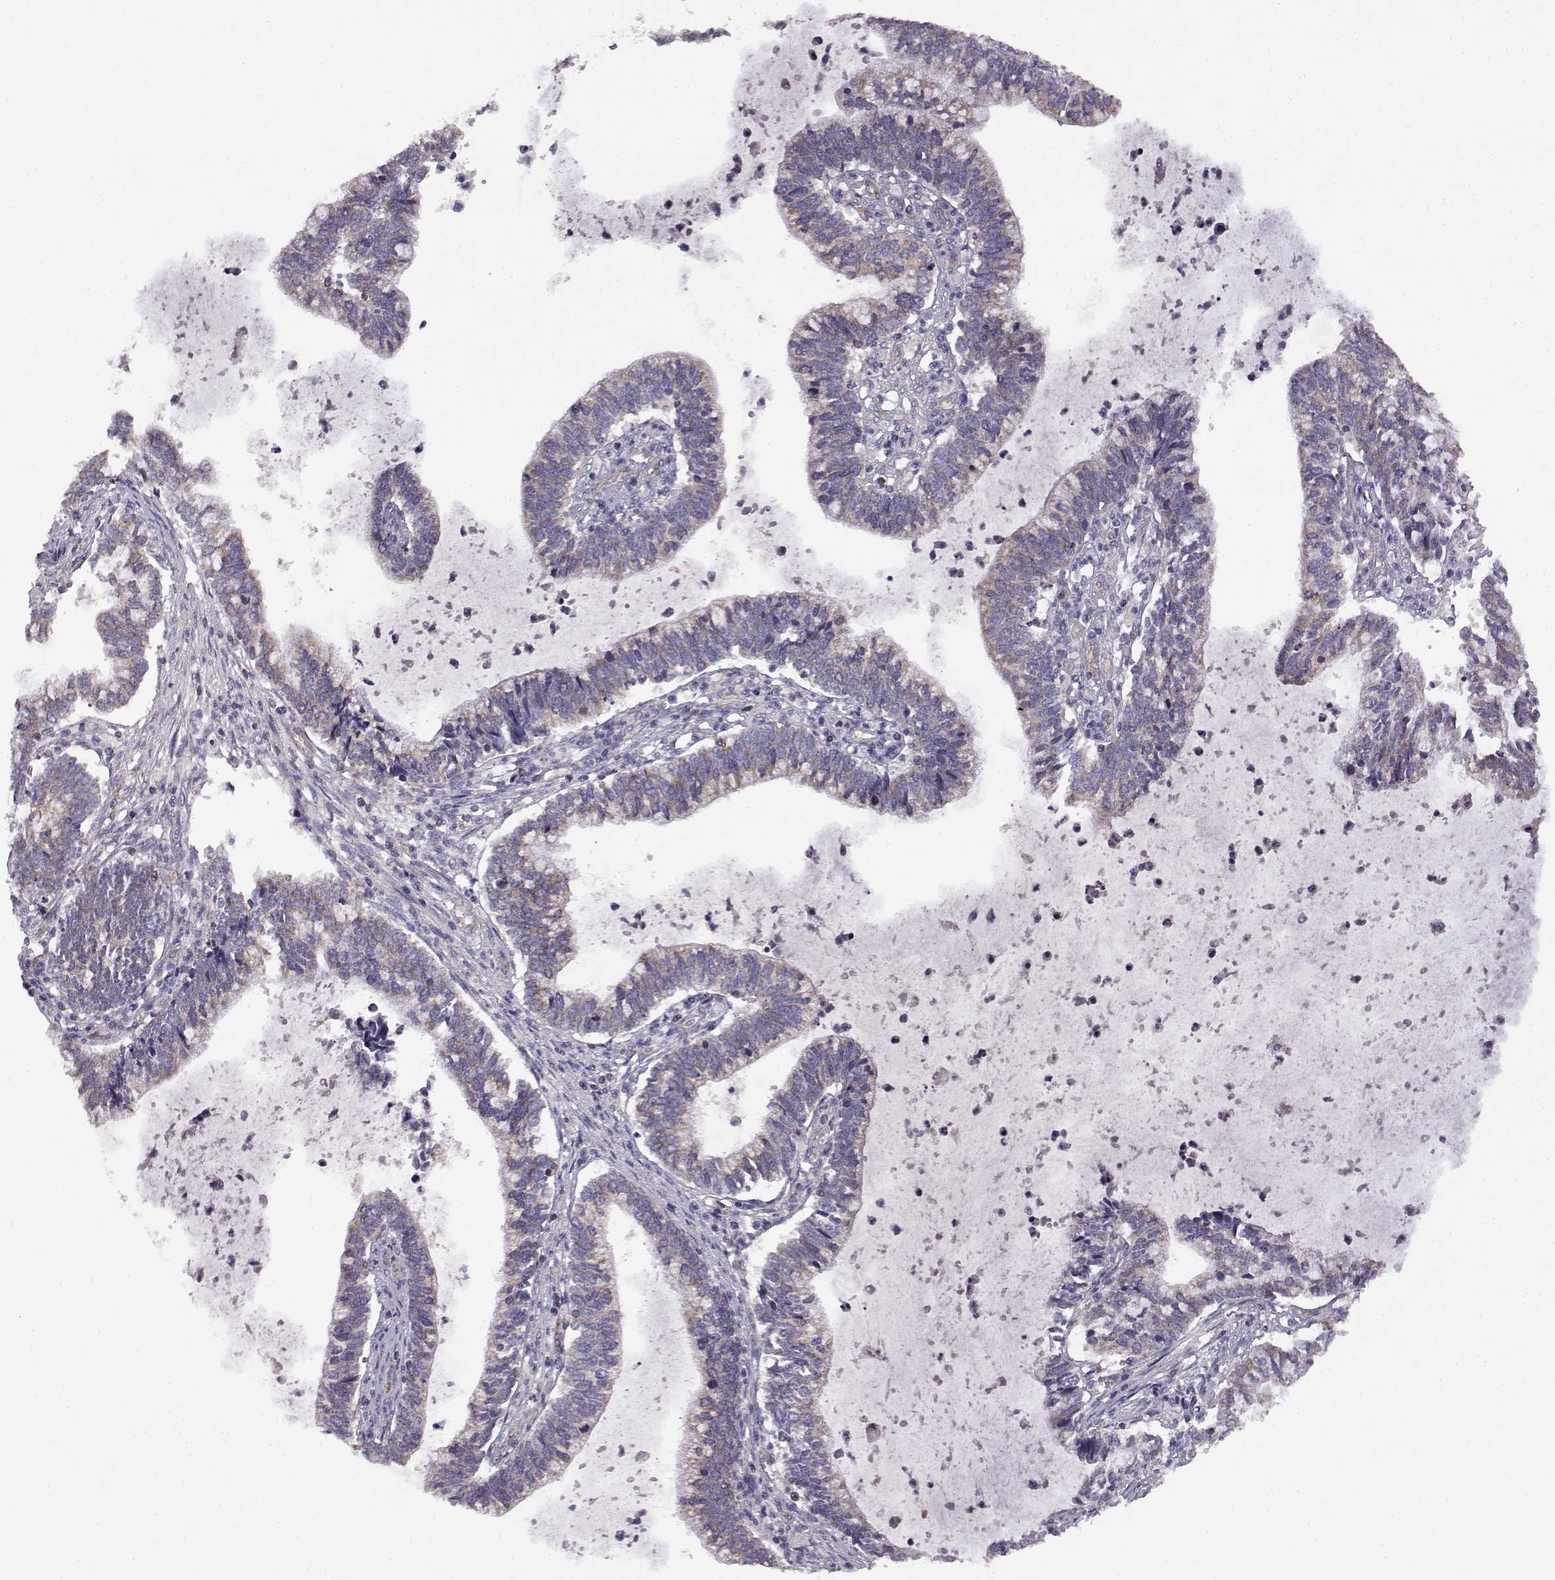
{"staining": {"intensity": "weak", "quantity": "<25%", "location": "cytoplasmic/membranous"}, "tissue": "cervical cancer", "cell_type": "Tumor cells", "image_type": "cancer", "snomed": [{"axis": "morphology", "description": "Adenocarcinoma, NOS"}, {"axis": "topography", "description": "Cervix"}], "caption": "Immunohistochemistry image of human cervical adenocarcinoma stained for a protein (brown), which displays no expression in tumor cells.", "gene": "DDC", "patient": {"sex": "female", "age": 42}}